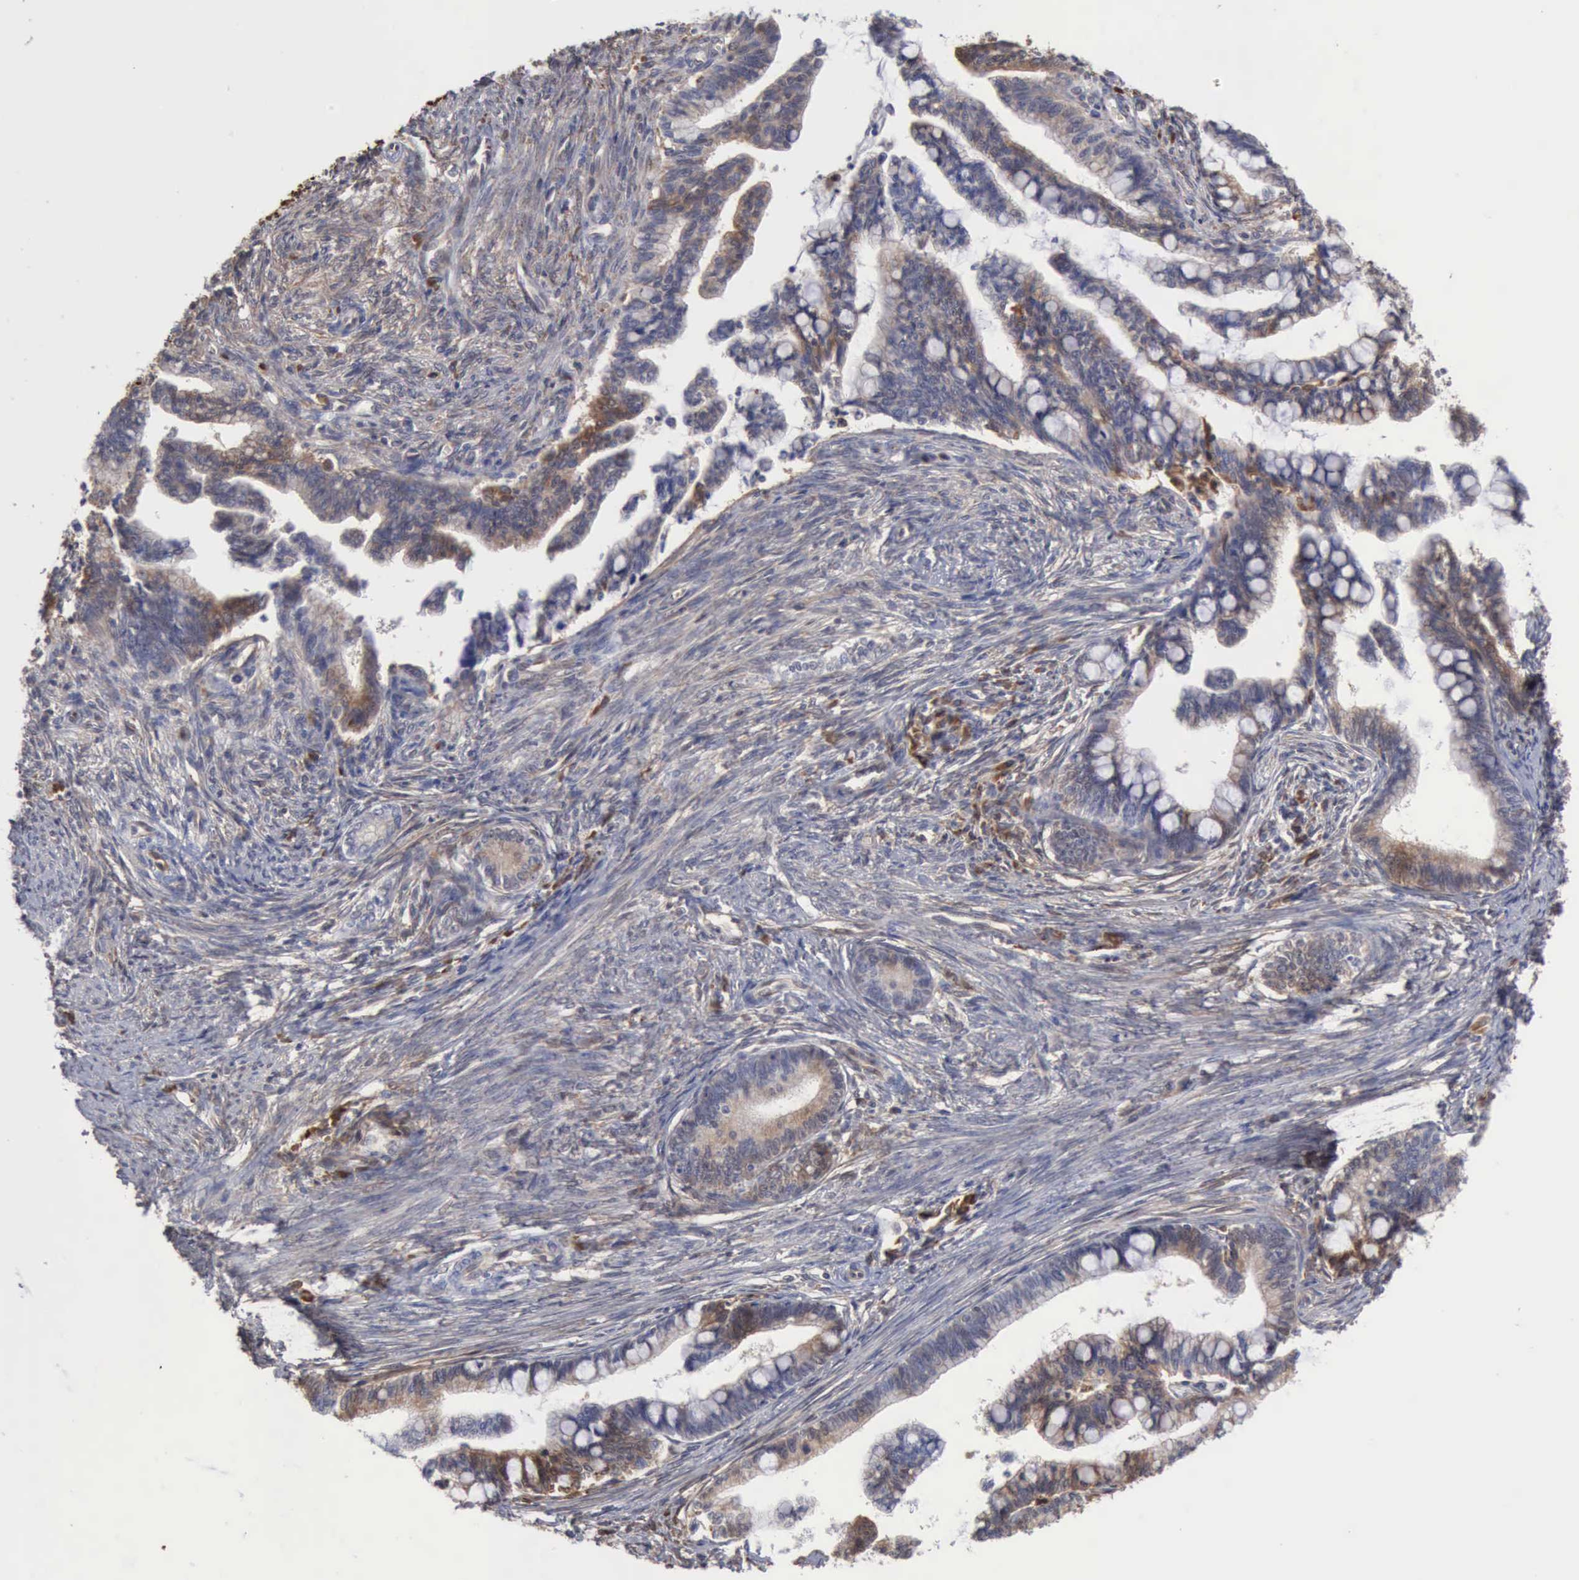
{"staining": {"intensity": "moderate", "quantity": "25%-75%", "location": "cytoplasmic/membranous"}, "tissue": "cervical cancer", "cell_type": "Tumor cells", "image_type": "cancer", "snomed": [{"axis": "morphology", "description": "Adenocarcinoma, NOS"}, {"axis": "topography", "description": "Cervix"}], "caption": "Moderate cytoplasmic/membranous staining is appreciated in approximately 25%-75% of tumor cells in cervical cancer.", "gene": "APOL2", "patient": {"sex": "female", "age": 36}}